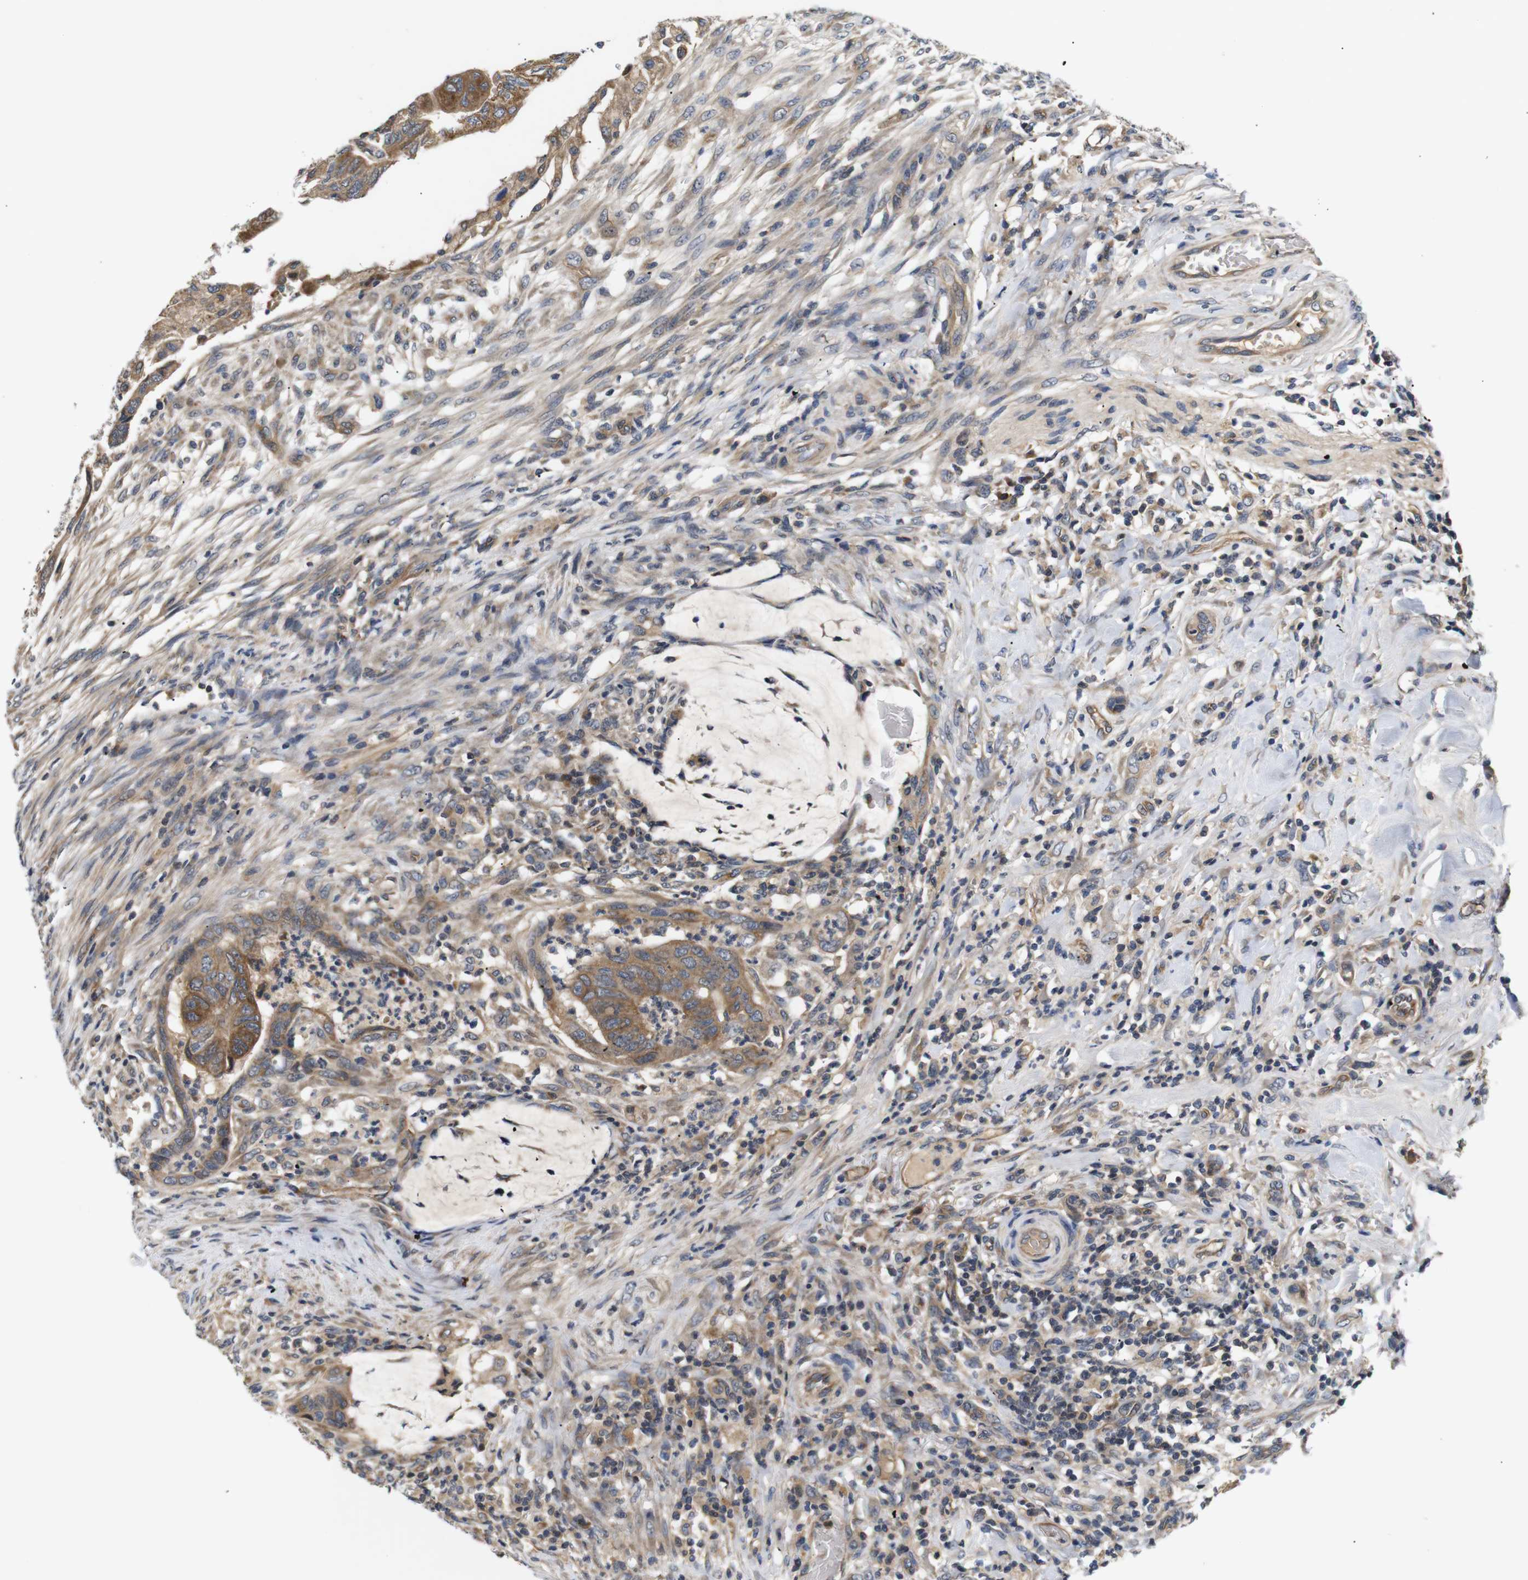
{"staining": {"intensity": "moderate", "quantity": ">75%", "location": "cytoplasmic/membranous"}, "tissue": "colorectal cancer", "cell_type": "Tumor cells", "image_type": "cancer", "snomed": [{"axis": "morphology", "description": "Normal tissue, NOS"}, {"axis": "morphology", "description": "Adenocarcinoma, NOS"}, {"axis": "topography", "description": "Rectum"}, {"axis": "topography", "description": "Peripheral nerve tissue"}], "caption": "High-magnification brightfield microscopy of adenocarcinoma (colorectal) stained with DAB (3,3'-diaminobenzidine) (brown) and counterstained with hematoxylin (blue). tumor cells exhibit moderate cytoplasmic/membranous staining is present in approximately>75% of cells.", "gene": "RIPK1", "patient": {"sex": "male", "age": 92}}